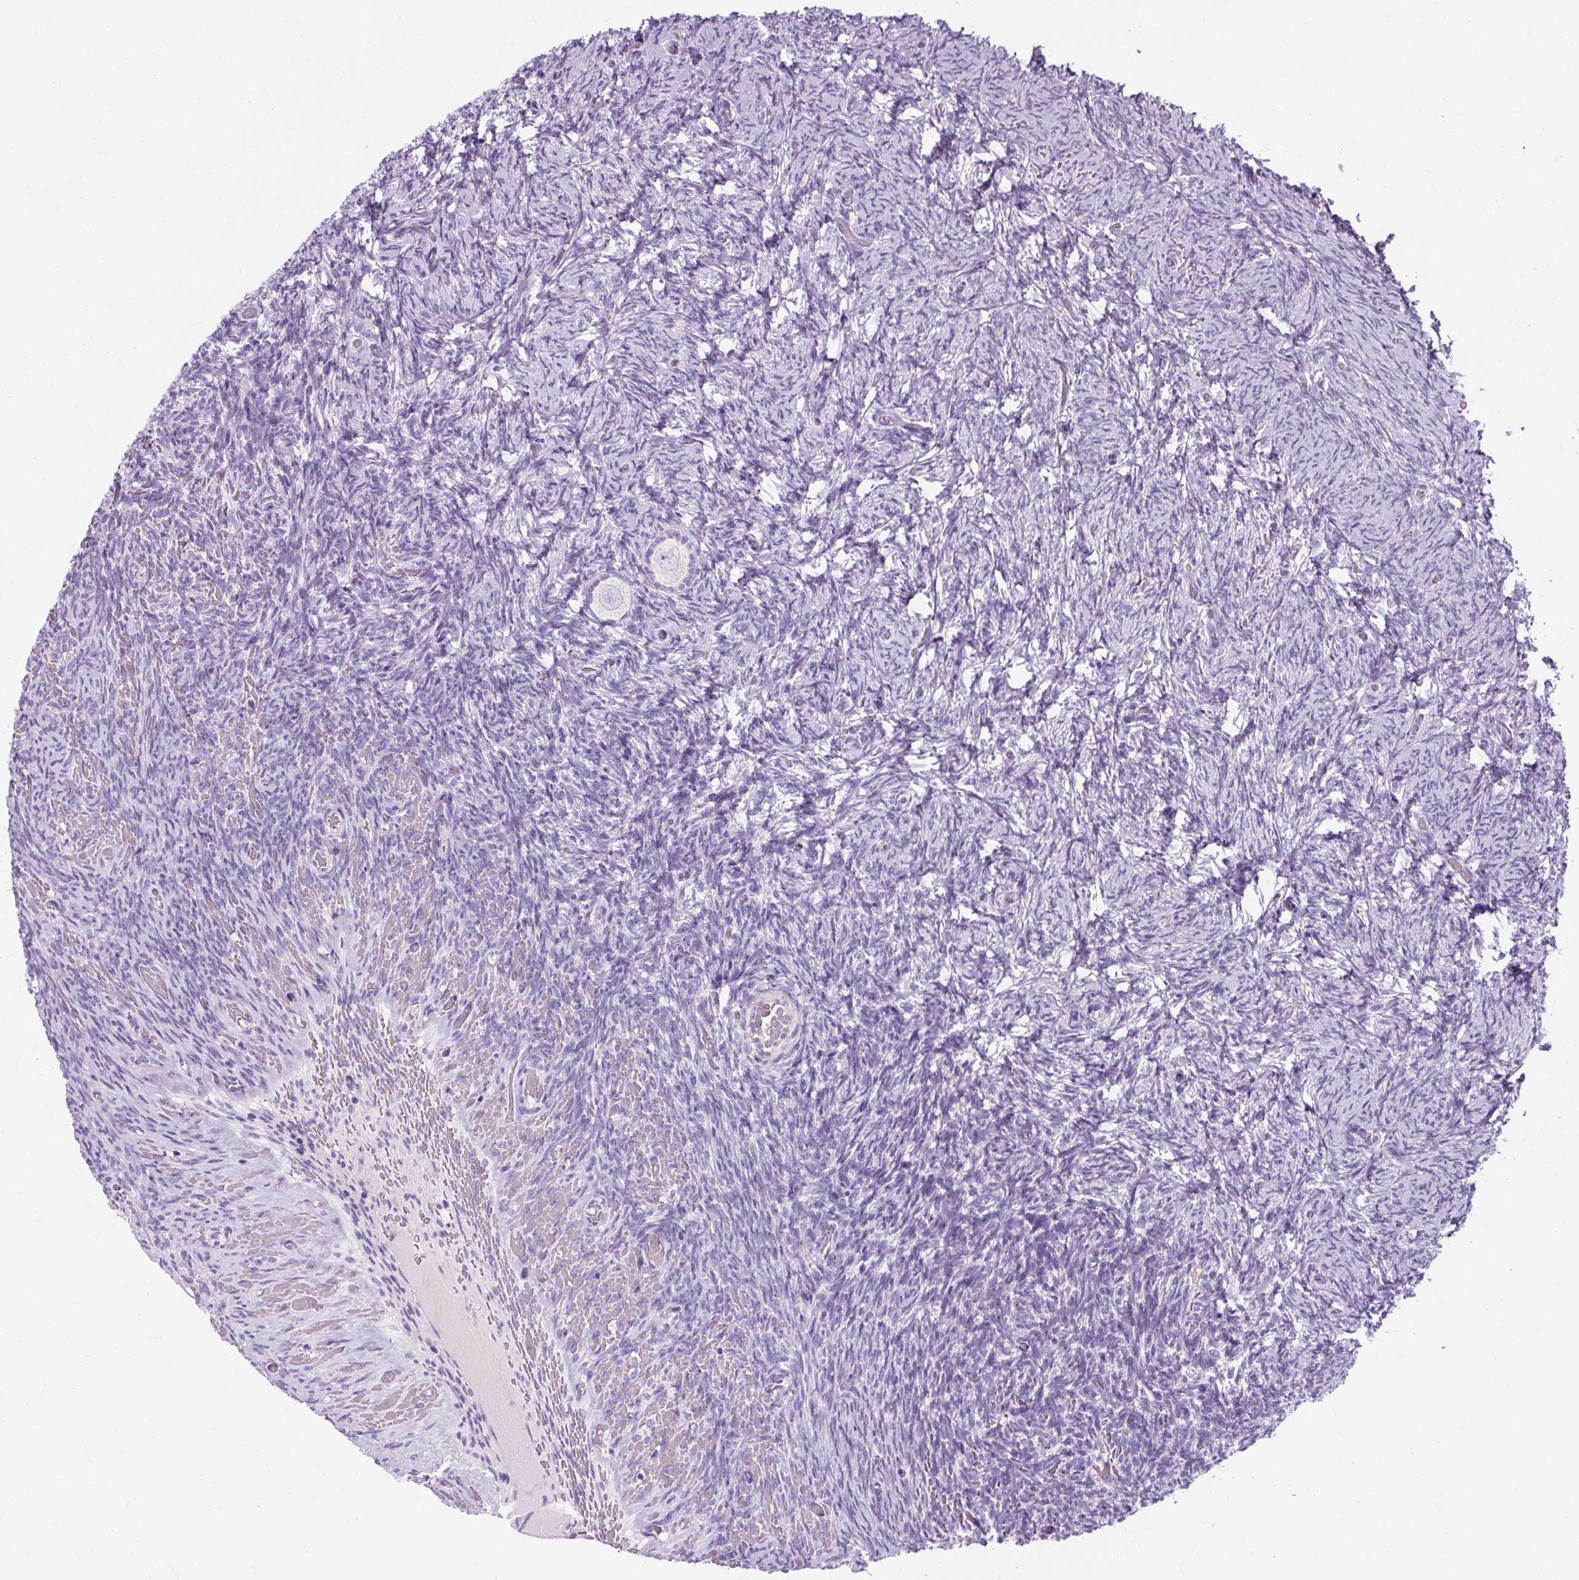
{"staining": {"intensity": "negative", "quantity": "none", "location": "none"}, "tissue": "ovary", "cell_type": "Ovarian stroma cells", "image_type": "normal", "snomed": [{"axis": "morphology", "description": "Normal tissue, NOS"}, {"axis": "topography", "description": "Ovary"}], "caption": "DAB immunohistochemical staining of benign human ovary shows no significant staining in ovarian stroma cells.", "gene": "TMEM89", "patient": {"sex": "female", "age": 34}}